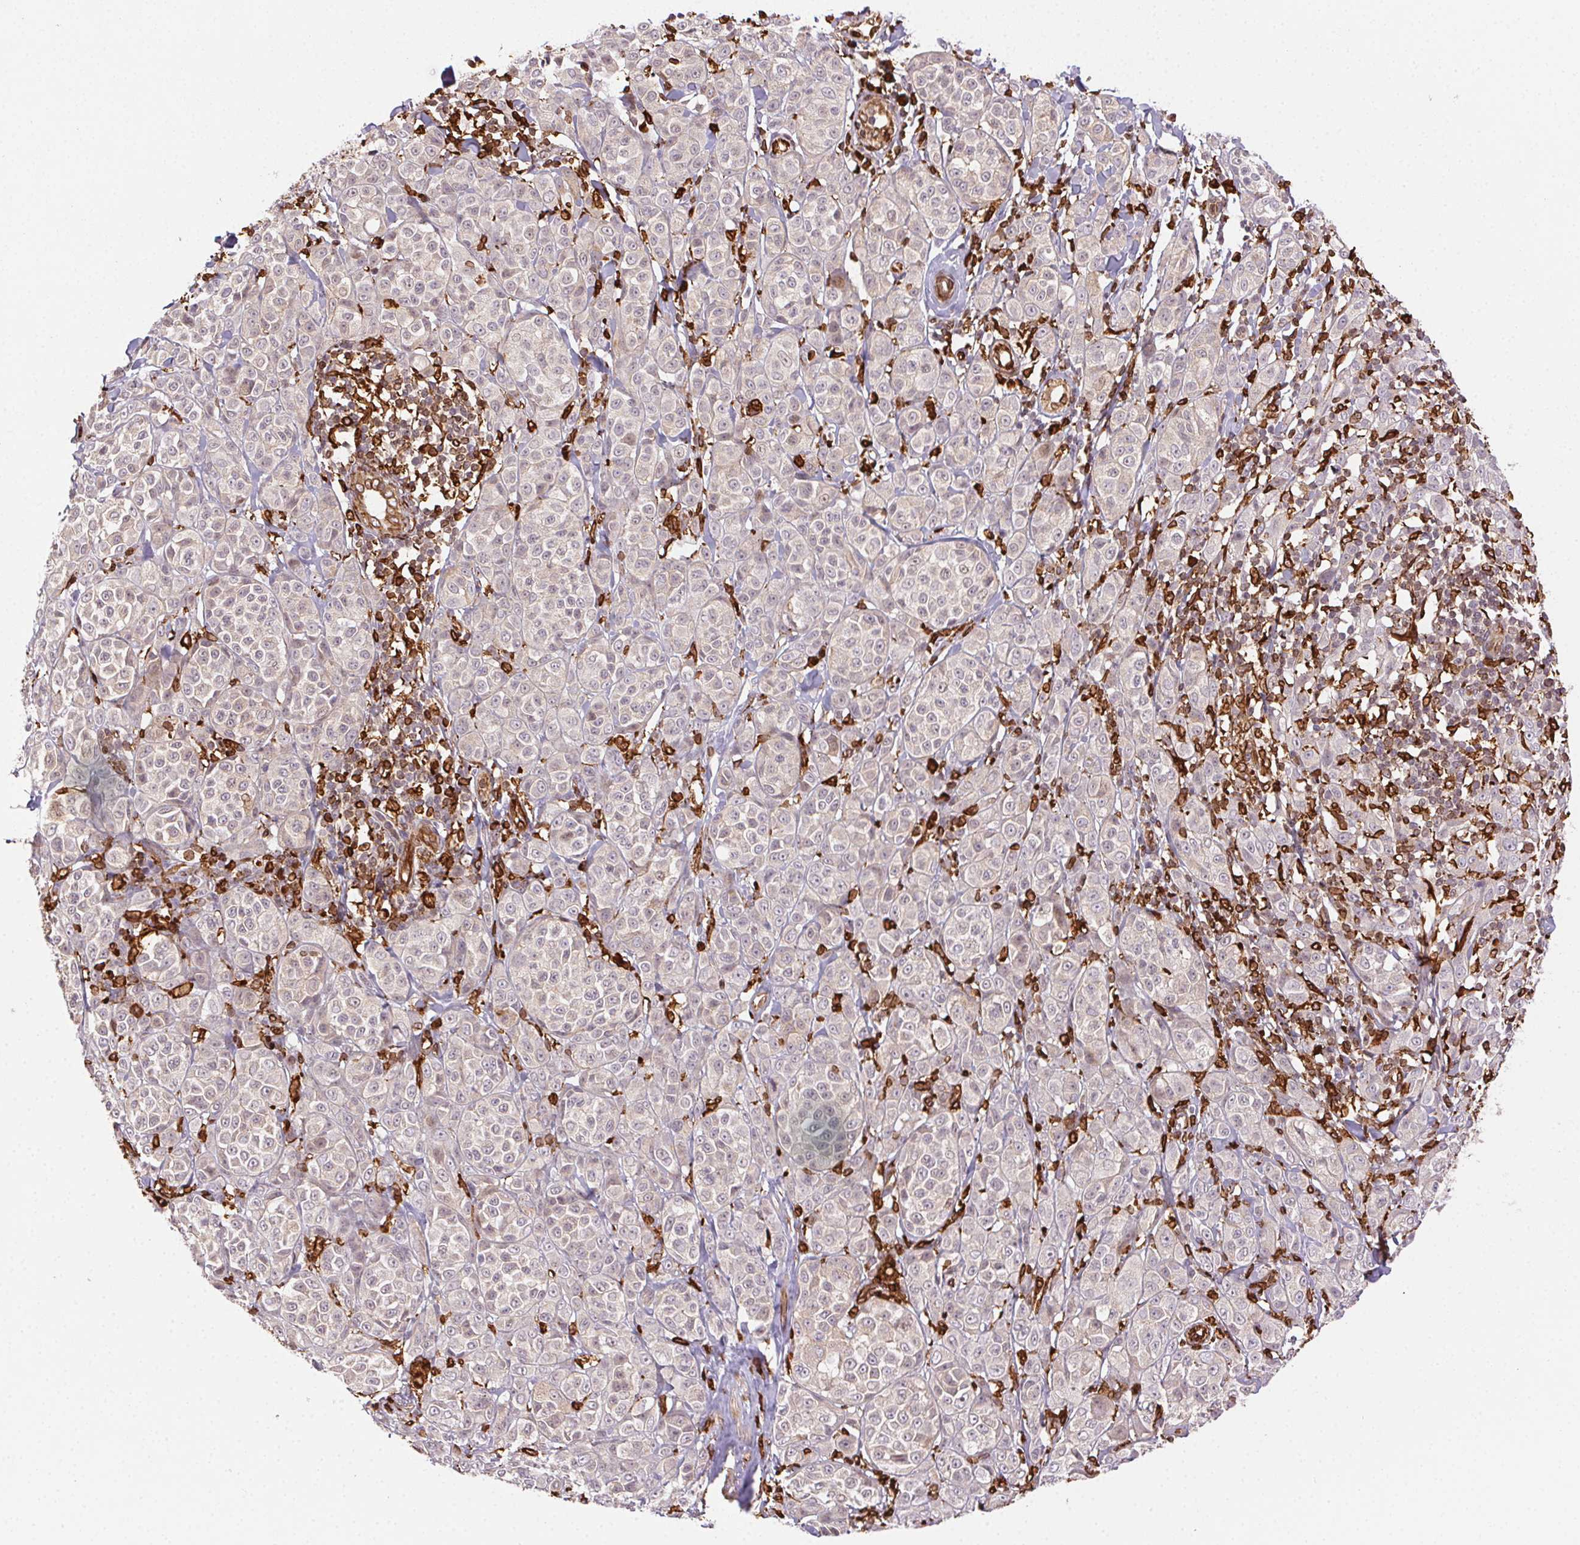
{"staining": {"intensity": "negative", "quantity": "none", "location": "none"}, "tissue": "melanoma", "cell_type": "Tumor cells", "image_type": "cancer", "snomed": [{"axis": "morphology", "description": "Malignant melanoma, NOS"}, {"axis": "topography", "description": "Skin"}], "caption": "Immunohistochemistry histopathology image of human malignant melanoma stained for a protein (brown), which shows no expression in tumor cells. The staining is performed using DAB brown chromogen with nuclei counter-stained in using hematoxylin.", "gene": "RNASET2", "patient": {"sex": "male", "age": 89}}